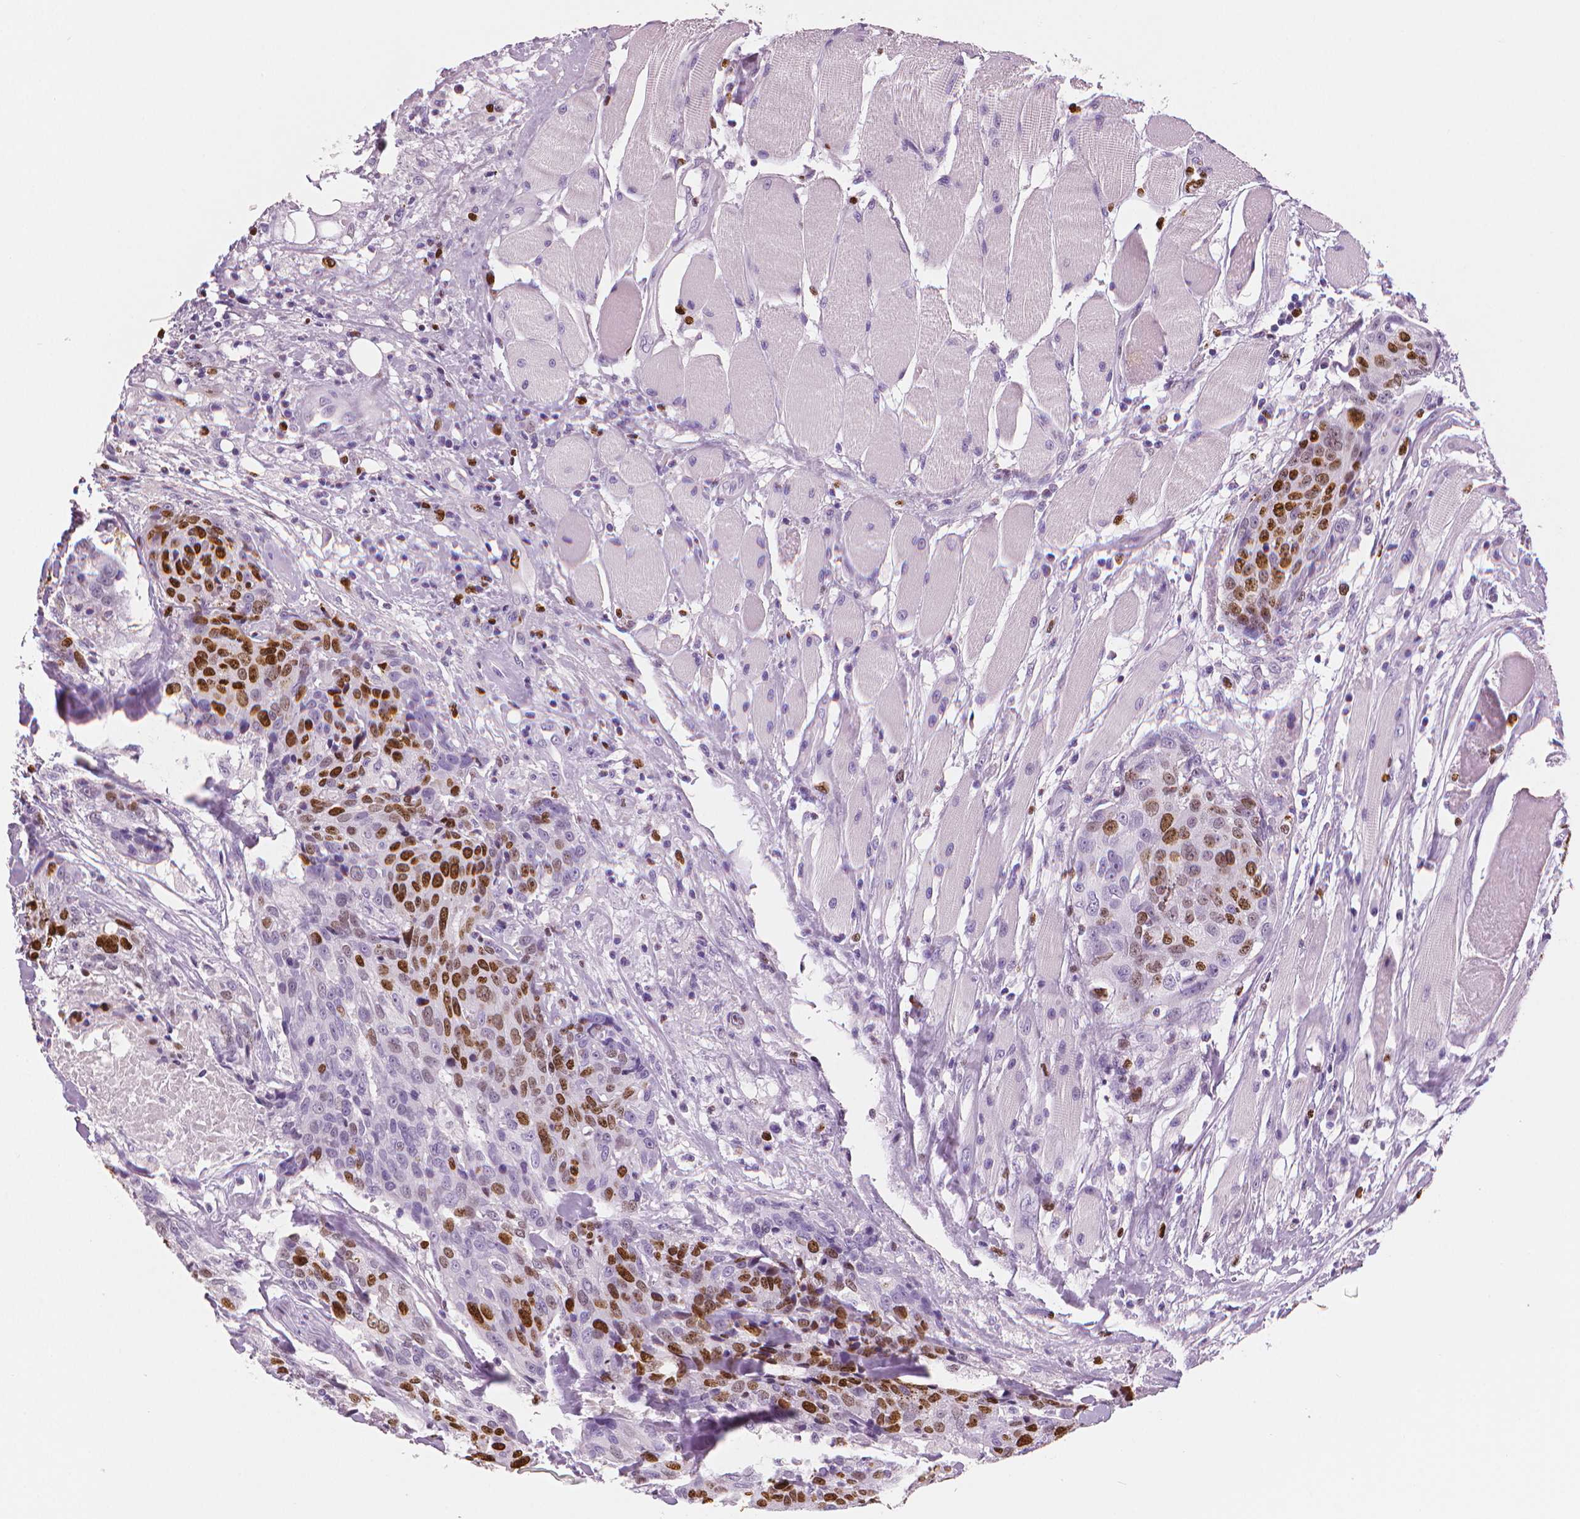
{"staining": {"intensity": "moderate", "quantity": "25%-75%", "location": "nuclear"}, "tissue": "head and neck cancer", "cell_type": "Tumor cells", "image_type": "cancer", "snomed": [{"axis": "morphology", "description": "Squamous cell carcinoma, NOS"}, {"axis": "topography", "description": "Oral tissue"}, {"axis": "topography", "description": "Head-Neck"}], "caption": "This is a photomicrograph of immunohistochemistry (IHC) staining of head and neck cancer, which shows moderate staining in the nuclear of tumor cells.", "gene": "MKI67", "patient": {"sex": "male", "age": 64}}